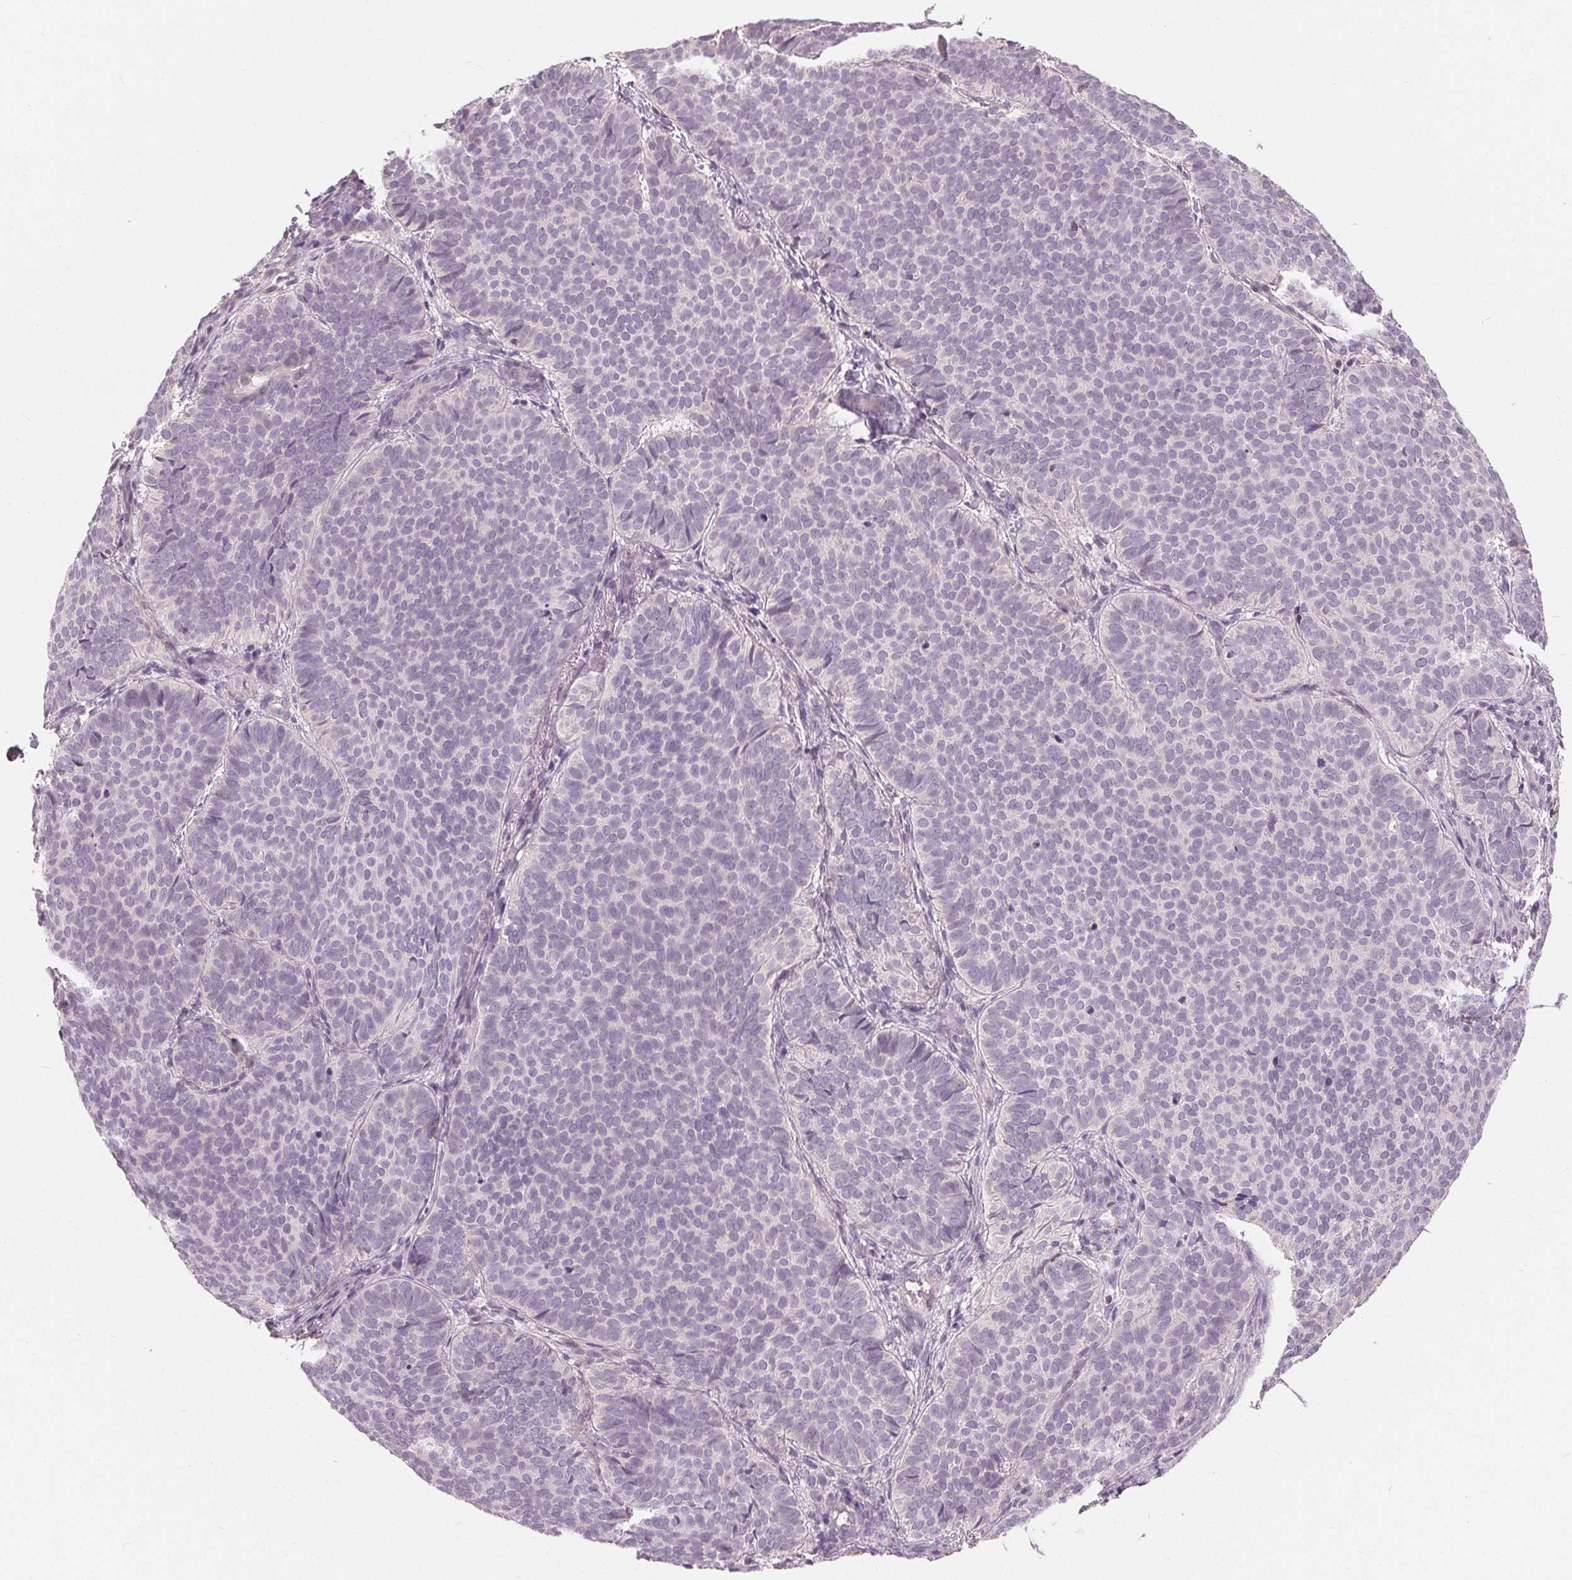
{"staining": {"intensity": "negative", "quantity": "none", "location": "none"}, "tissue": "skin cancer", "cell_type": "Tumor cells", "image_type": "cancer", "snomed": [{"axis": "morphology", "description": "Basal cell carcinoma"}, {"axis": "topography", "description": "Skin"}], "caption": "Immunohistochemistry (IHC) of human skin cancer (basal cell carcinoma) exhibits no expression in tumor cells.", "gene": "TRIM60", "patient": {"sex": "male", "age": 57}}